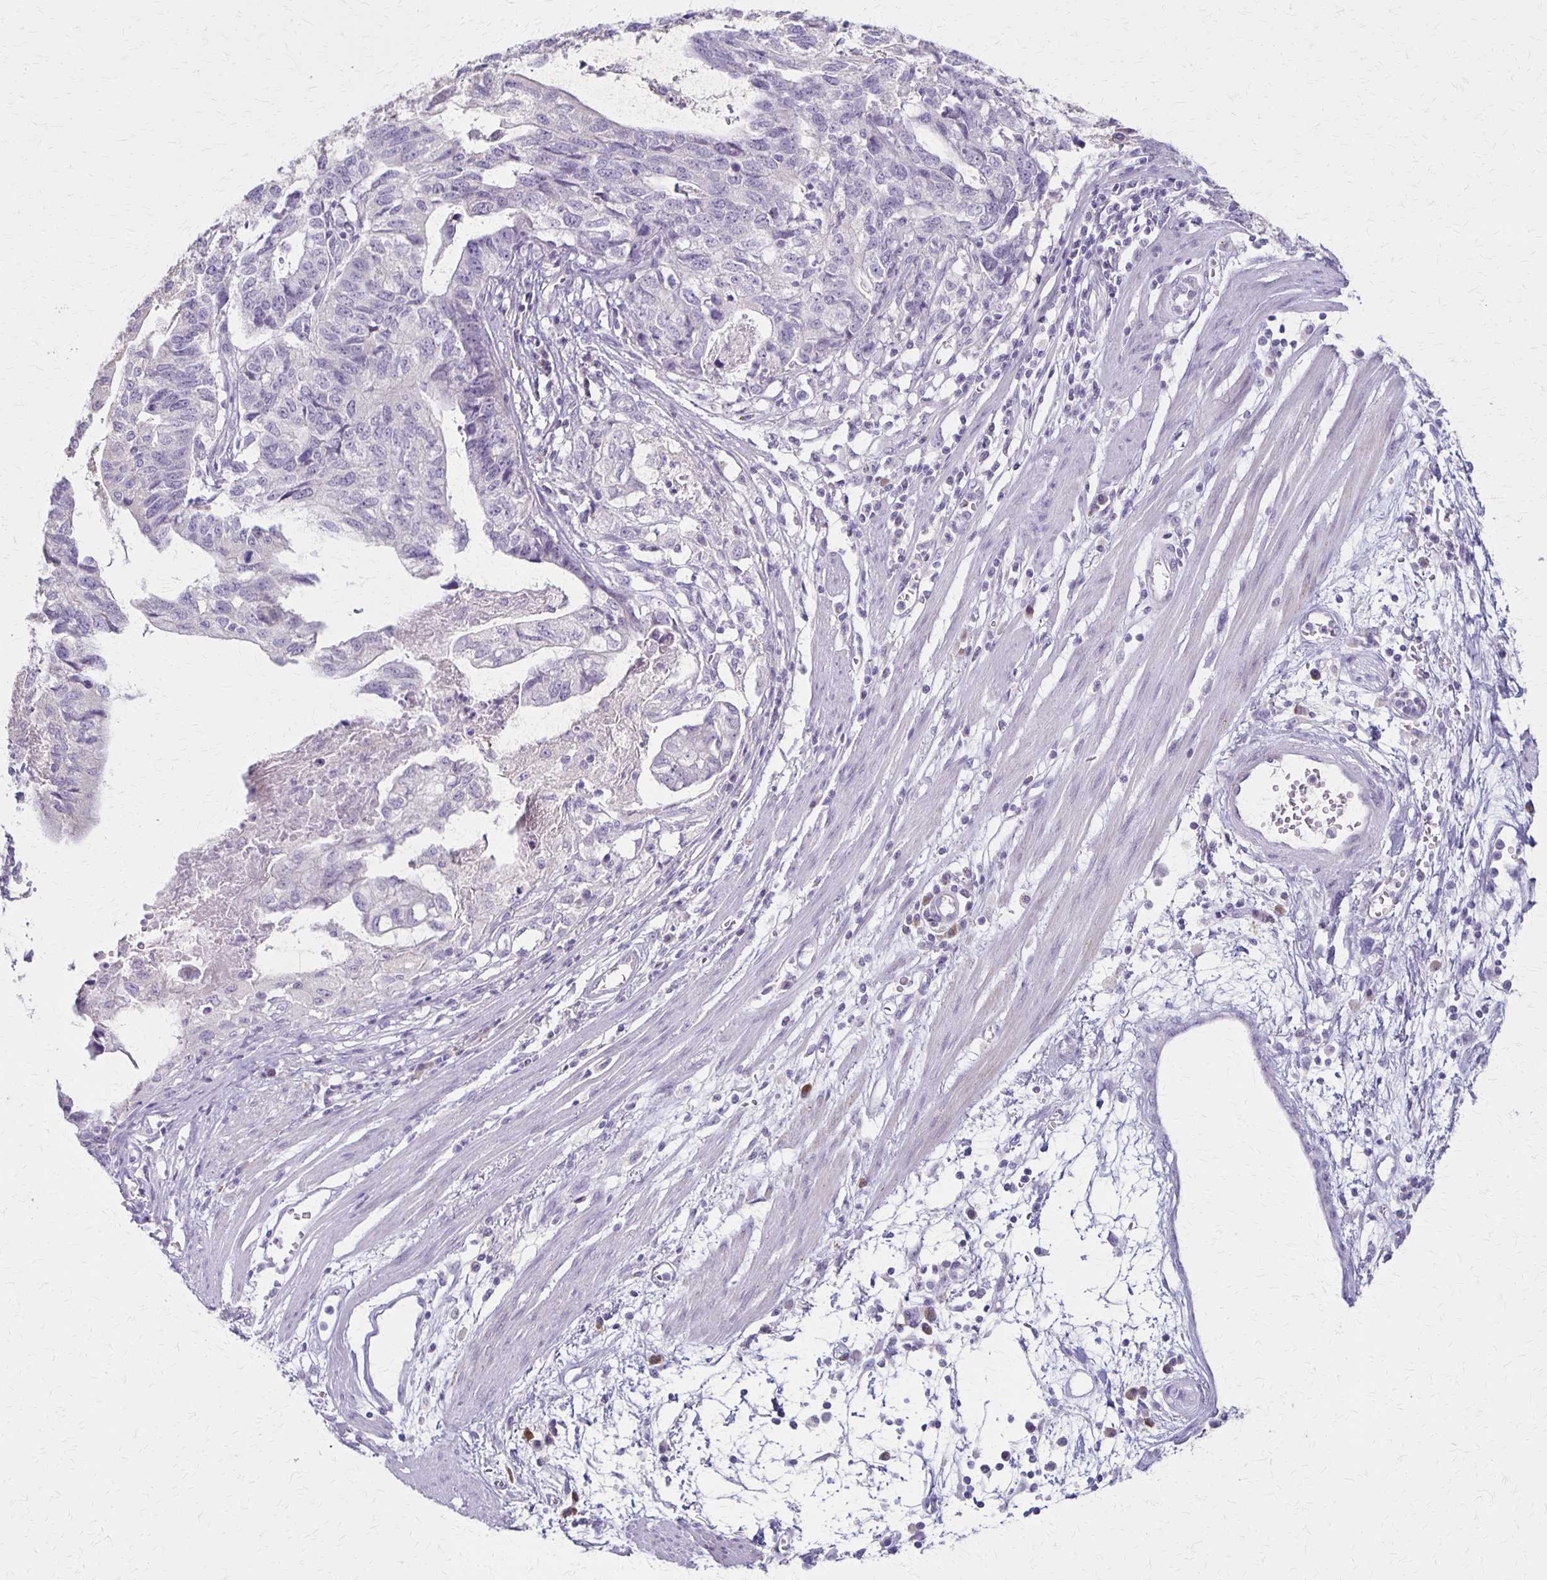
{"staining": {"intensity": "negative", "quantity": "none", "location": "none"}, "tissue": "stomach cancer", "cell_type": "Tumor cells", "image_type": "cancer", "snomed": [{"axis": "morphology", "description": "Adenocarcinoma, NOS"}, {"axis": "topography", "description": "Stomach, upper"}], "caption": "Immunohistochemical staining of stomach cancer exhibits no significant positivity in tumor cells.", "gene": "SLC35E2B", "patient": {"sex": "female", "age": 67}}